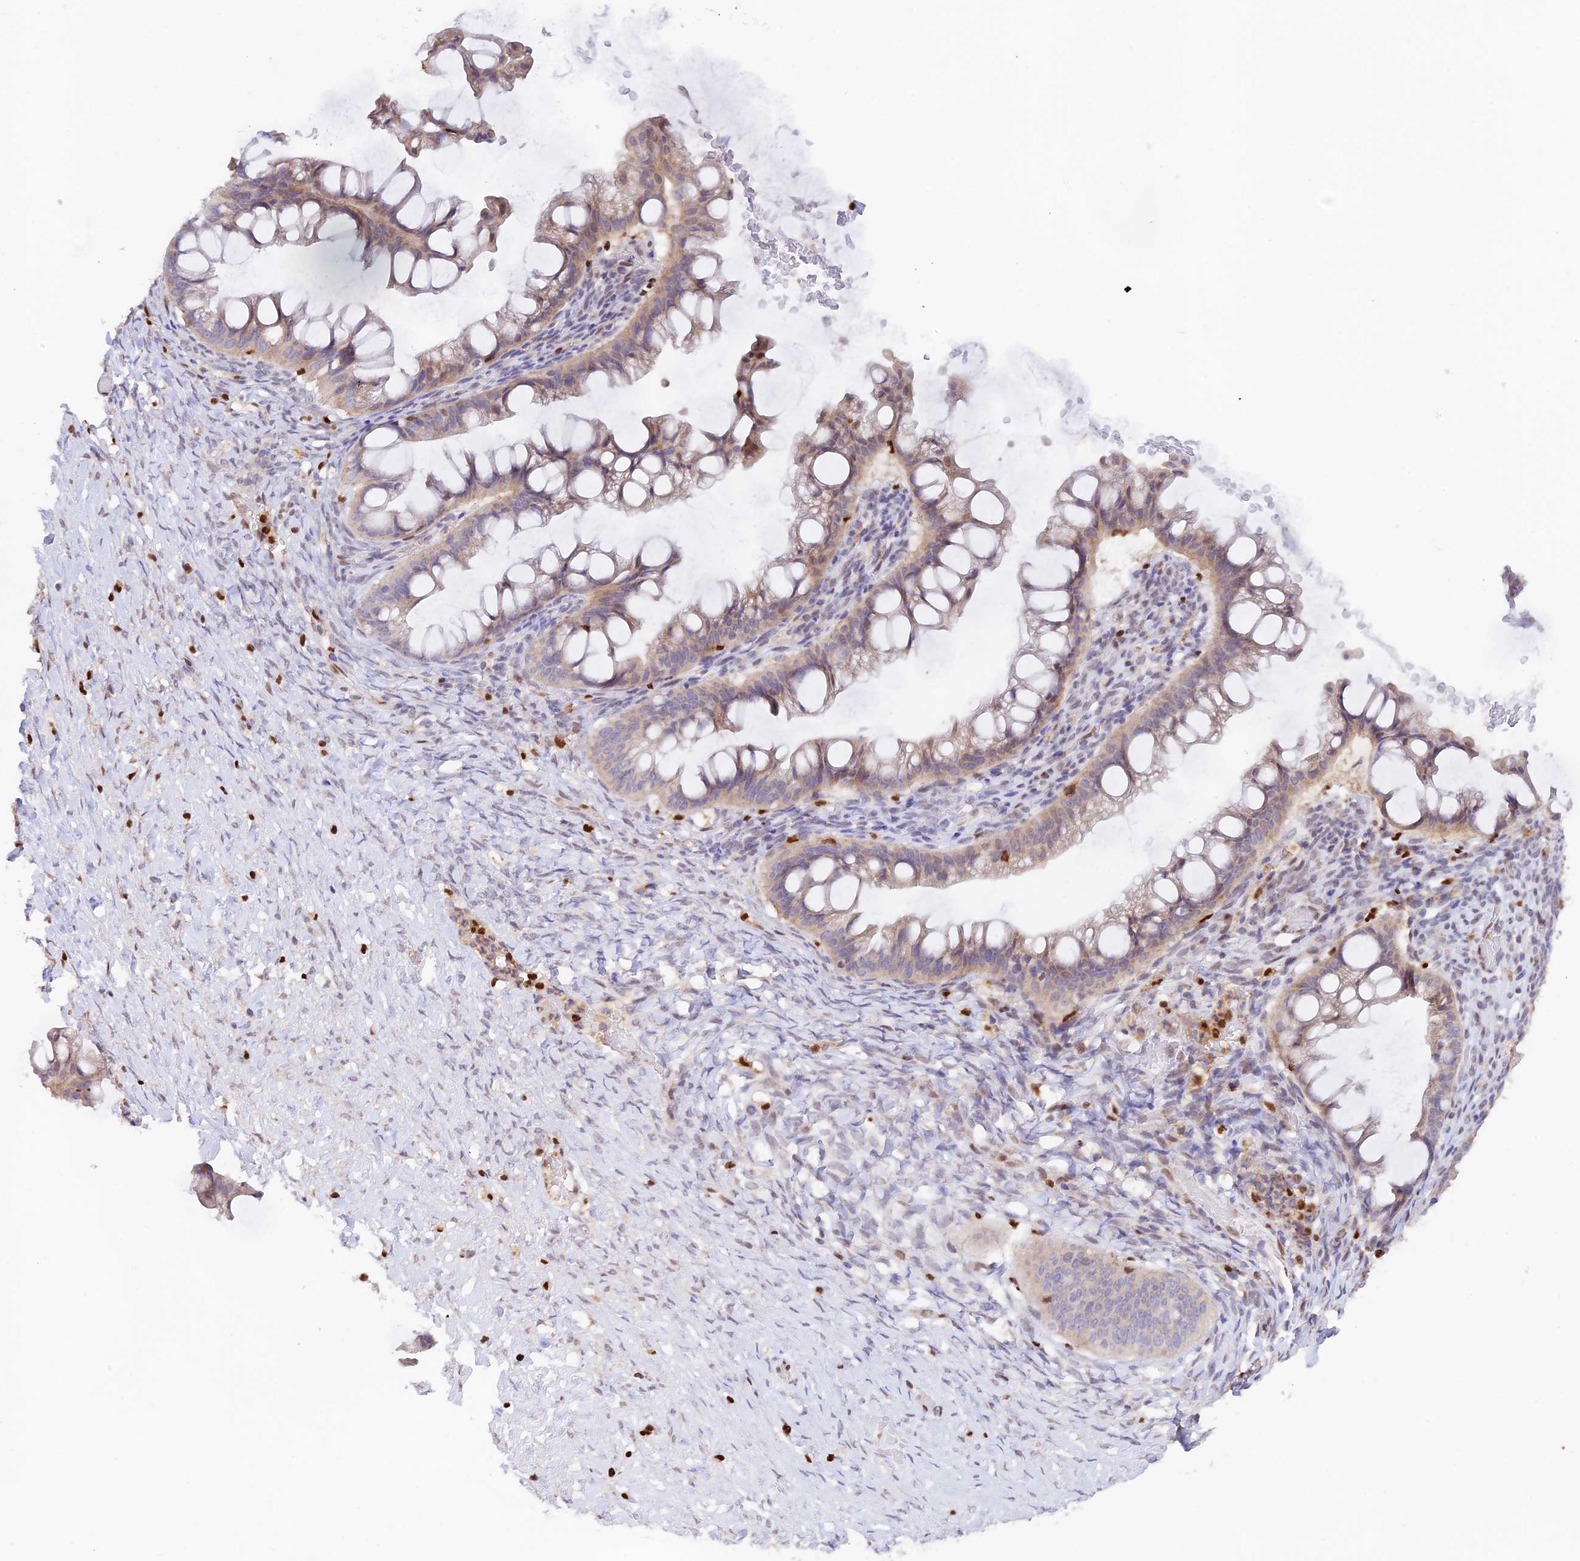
{"staining": {"intensity": "weak", "quantity": "25%-75%", "location": "cytoplasmic/membranous"}, "tissue": "ovarian cancer", "cell_type": "Tumor cells", "image_type": "cancer", "snomed": [{"axis": "morphology", "description": "Cystadenocarcinoma, mucinous, NOS"}, {"axis": "topography", "description": "Ovary"}], "caption": "Tumor cells show low levels of weak cytoplasmic/membranous positivity in approximately 25%-75% of cells in human mucinous cystadenocarcinoma (ovarian).", "gene": "DENND1C", "patient": {"sex": "female", "age": 73}}